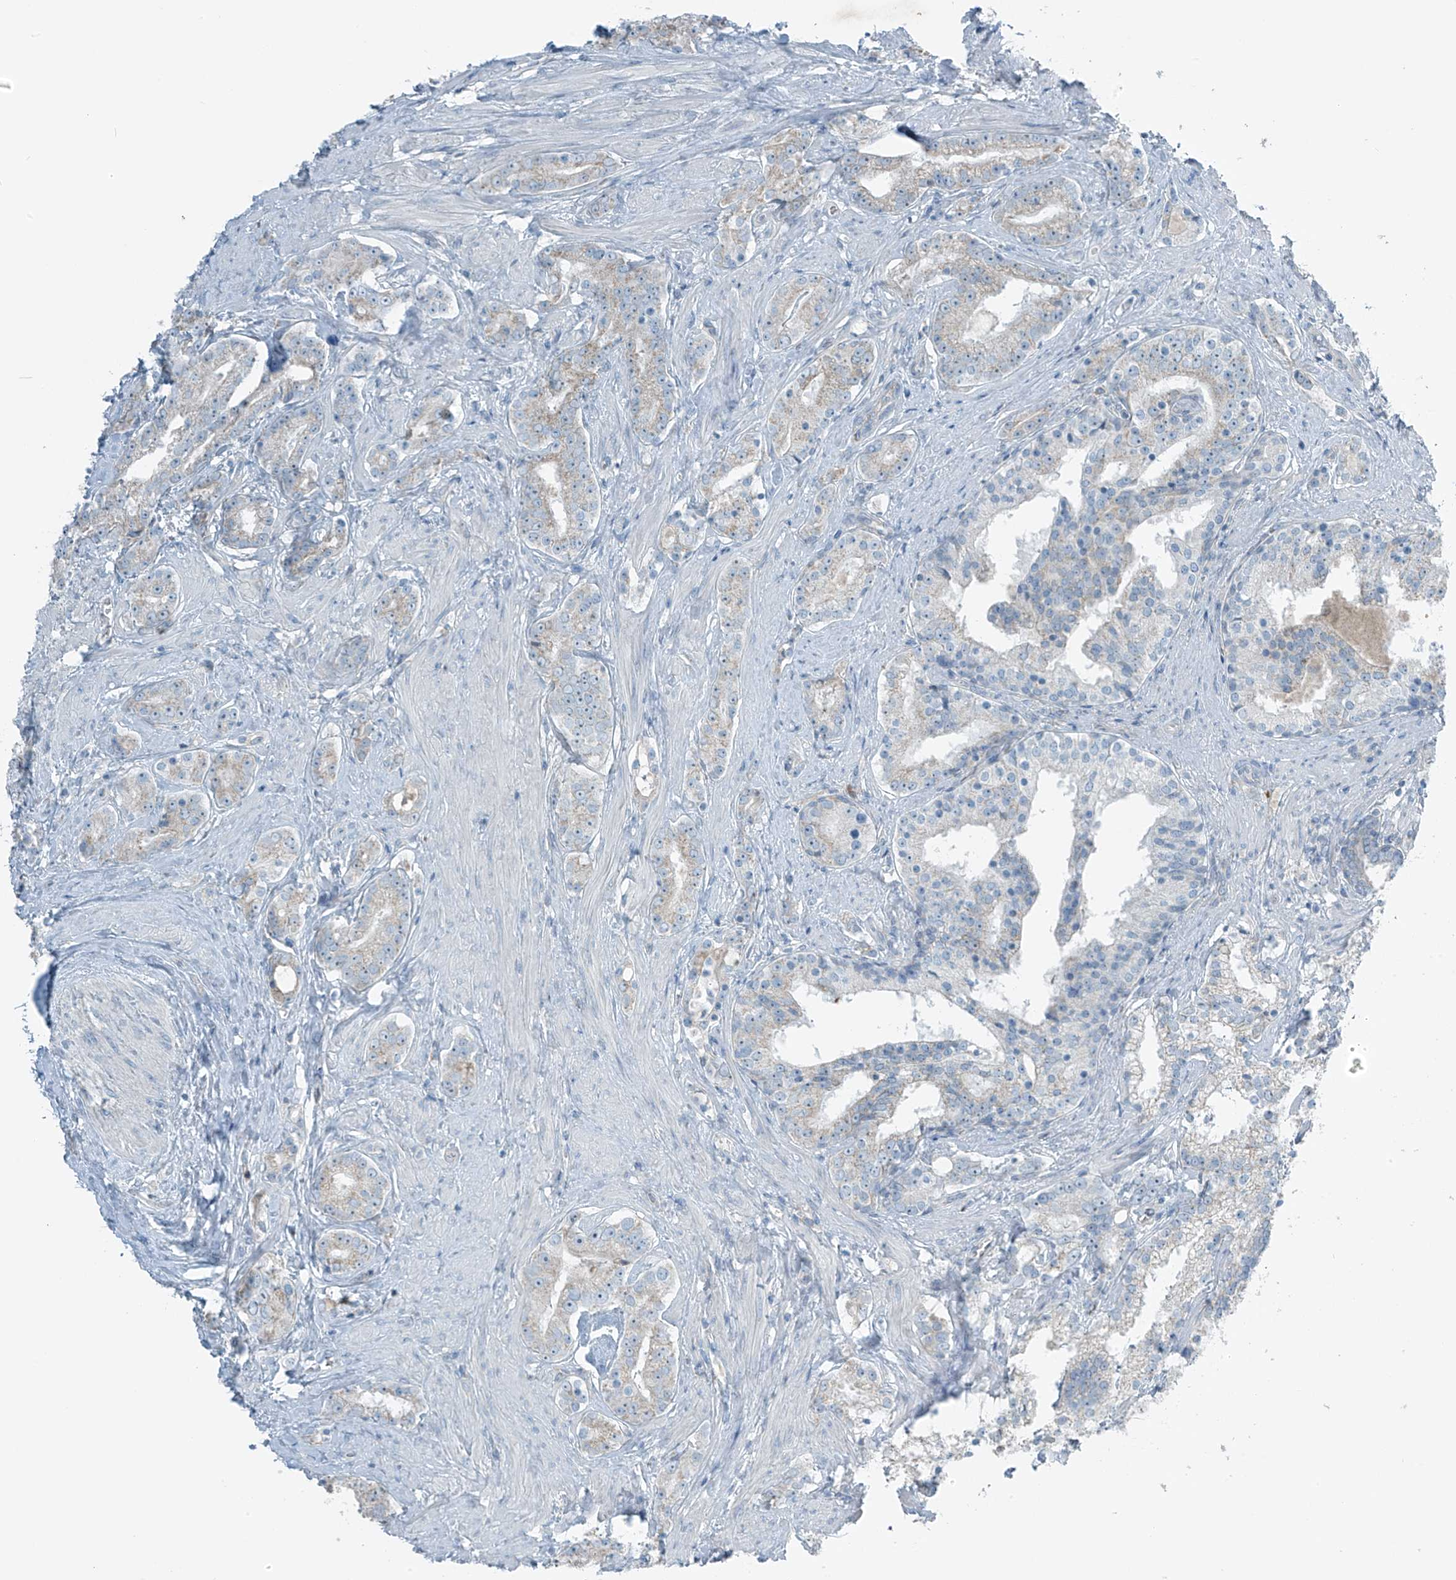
{"staining": {"intensity": "negative", "quantity": "none", "location": "none"}, "tissue": "prostate cancer", "cell_type": "Tumor cells", "image_type": "cancer", "snomed": [{"axis": "morphology", "description": "Adenocarcinoma, High grade"}, {"axis": "topography", "description": "Prostate"}], "caption": "This is an IHC photomicrograph of human prostate high-grade adenocarcinoma. There is no positivity in tumor cells.", "gene": "FAM131C", "patient": {"sex": "male", "age": 58}}